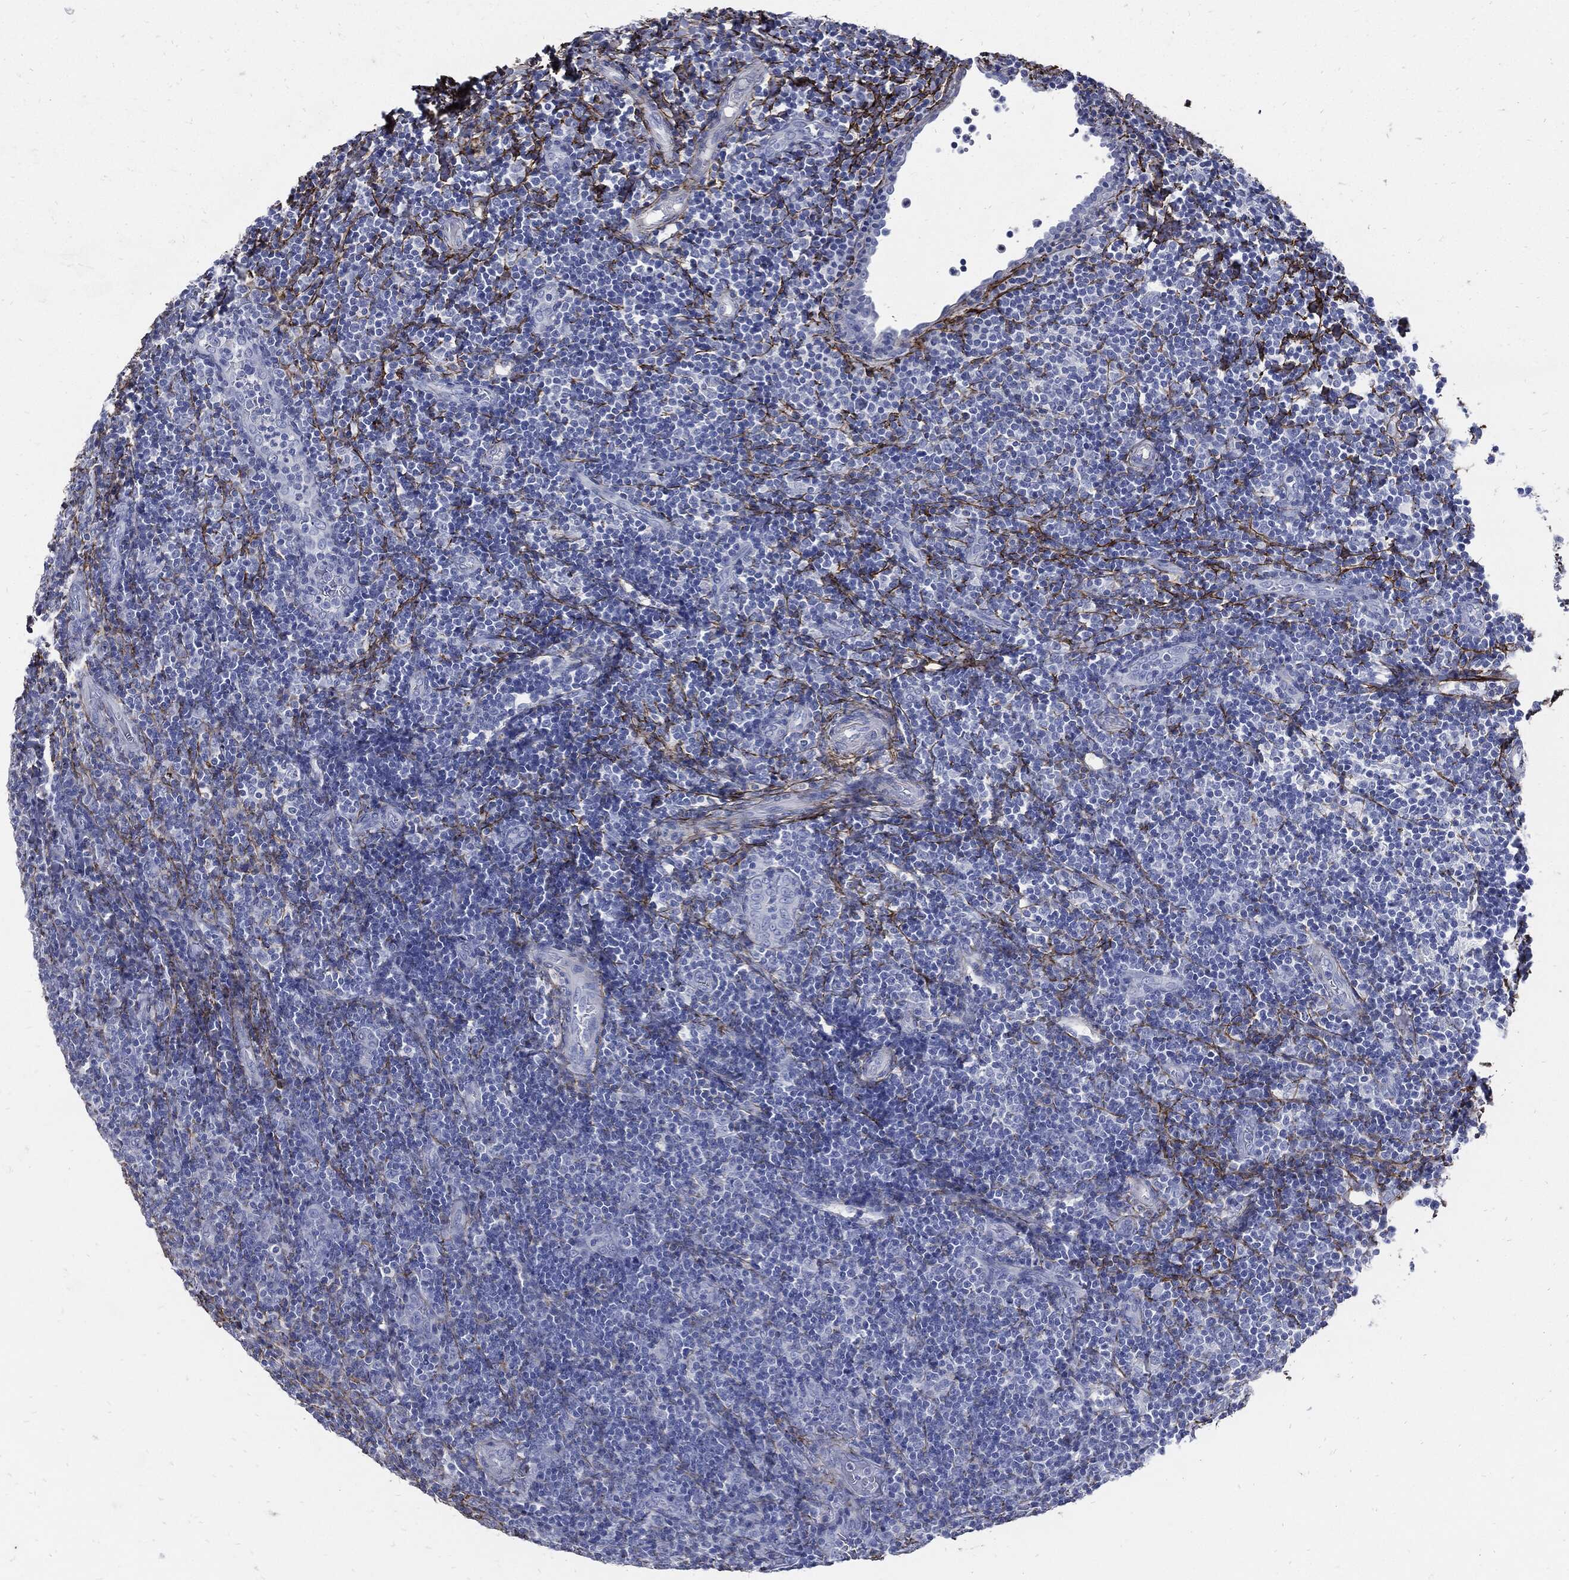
{"staining": {"intensity": "negative", "quantity": "none", "location": "none"}, "tissue": "tonsil", "cell_type": "Germinal center cells", "image_type": "normal", "snomed": [{"axis": "morphology", "description": "Normal tissue, NOS"}, {"axis": "topography", "description": "Tonsil"}], "caption": "Protein analysis of unremarkable tonsil demonstrates no significant positivity in germinal center cells. Nuclei are stained in blue.", "gene": "FBN1", "patient": {"sex": "female", "age": 5}}